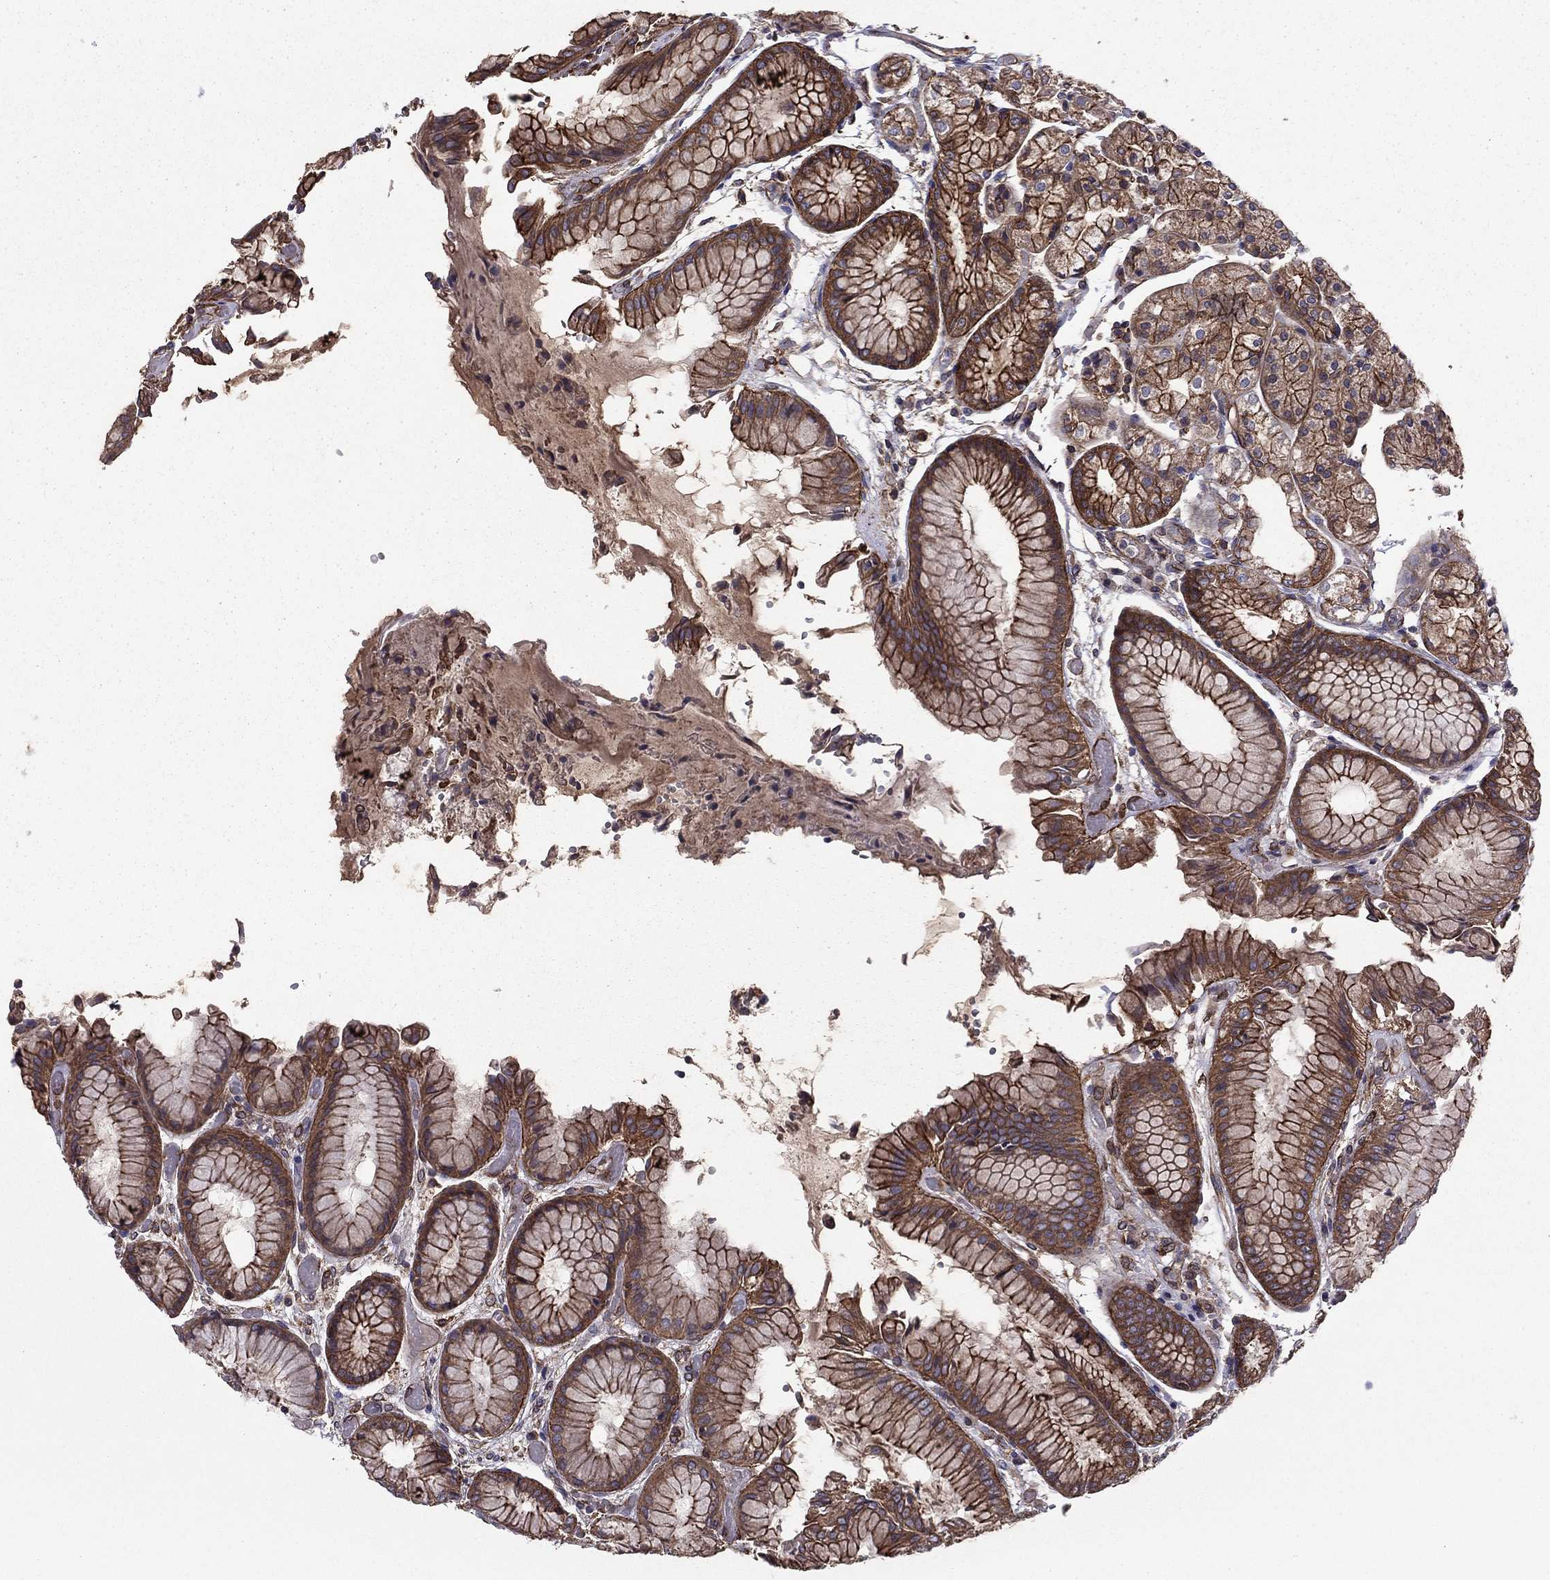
{"staining": {"intensity": "strong", "quantity": "25%-75%", "location": "cytoplasmic/membranous"}, "tissue": "stomach", "cell_type": "Glandular cells", "image_type": "normal", "snomed": [{"axis": "morphology", "description": "Normal tissue, NOS"}, {"axis": "topography", "description": "Stomach, upper"}], "caption": "Protein expression analysis of unremarkable human stomach reveals strong cytoplasmic/membranous expression in about 25%-75% of glandular cells.", "gene": "SHMT1", "patient": {"sex": "male", "age": 72}}